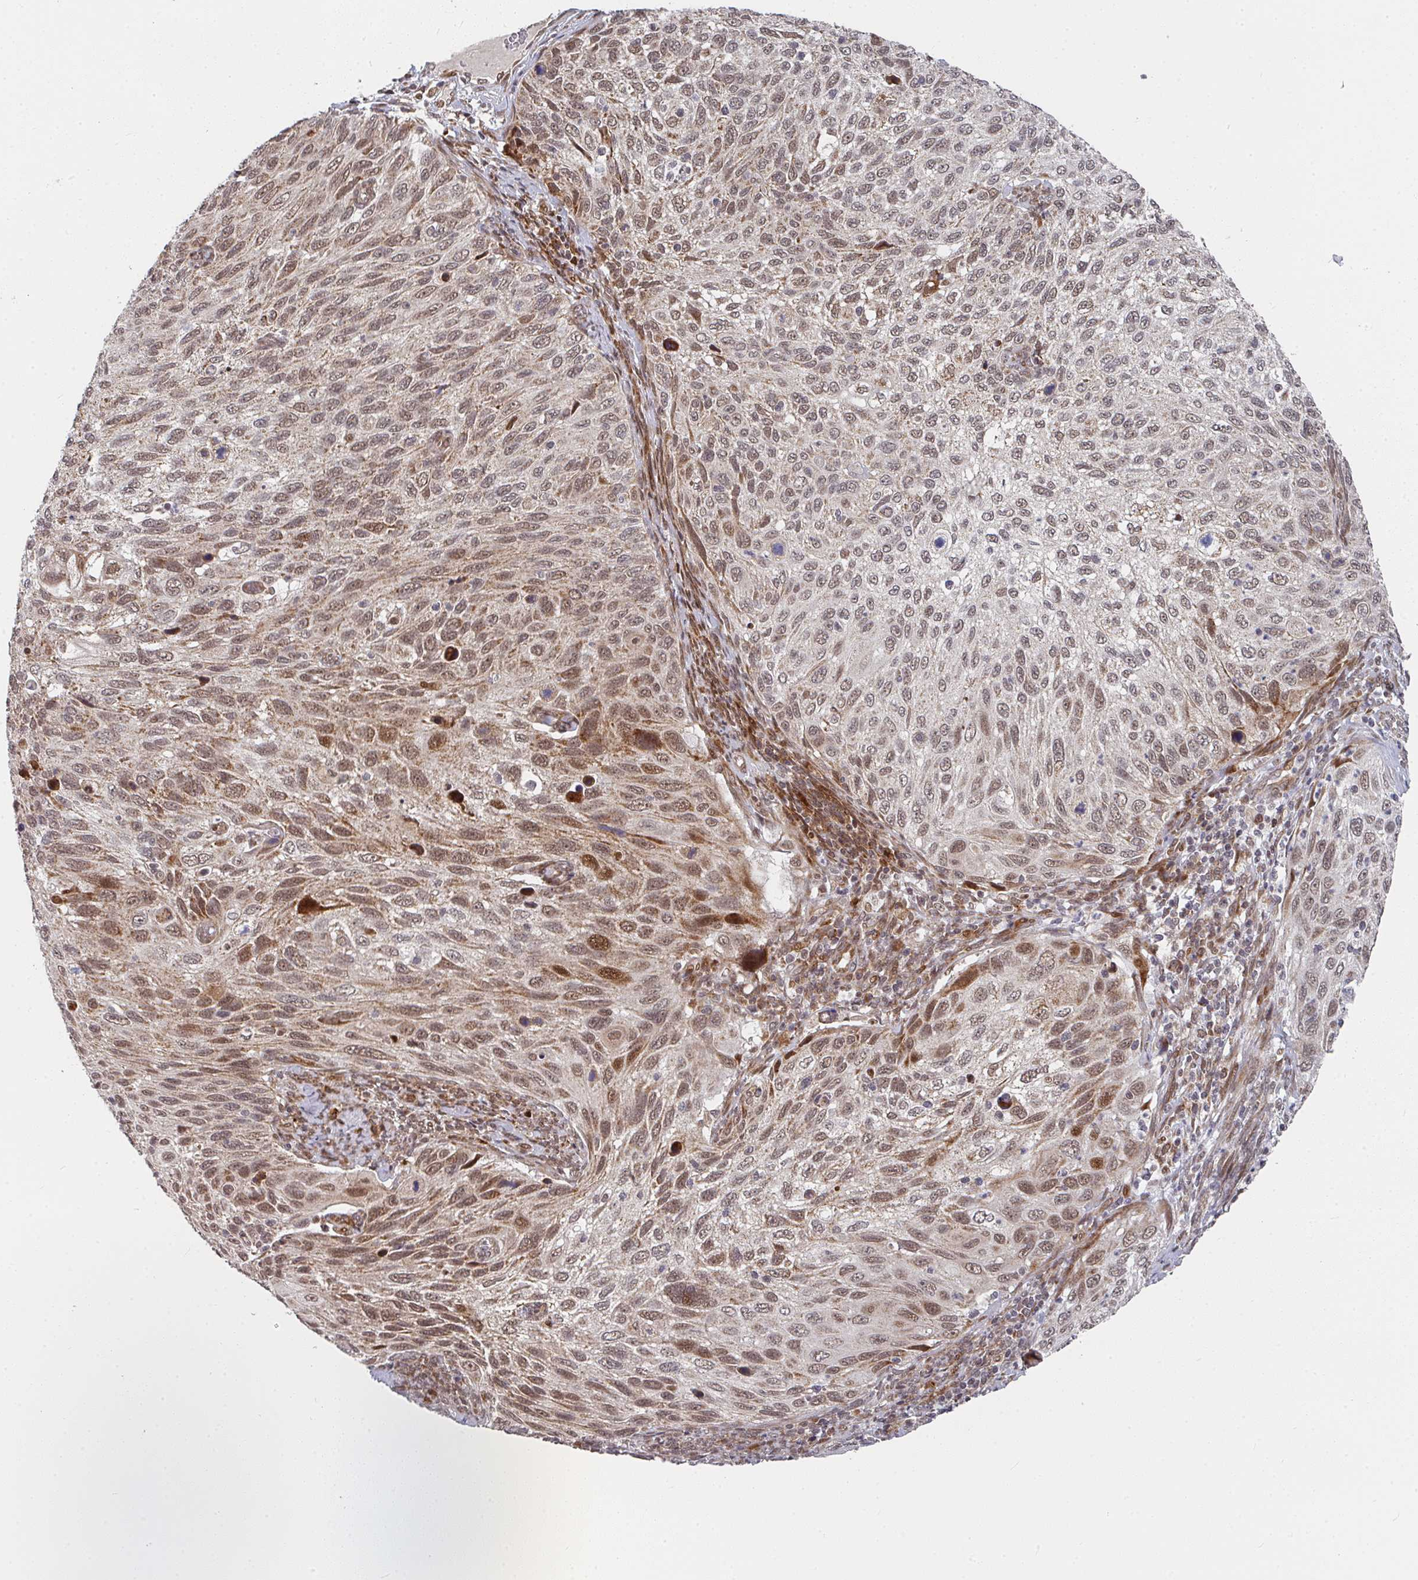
{"staining": {"intensity": "moderate", "quantity": ">75%", "location": "nuclear"}, "tissue": "cervical cancer", "cell_type": "Tumor cells", "image_type": "cancer", "snomed": [{"axis": "morphology", "description": "Squamous cell carcinoma, NOS"}, {"axis": "topography", "description": "Cervix"}], "caption": "Human squamous cell carcinoma (cervical) stained with a protein marker exhibits moderate staining in tumor cells.", "gene": "RBBP5", "patient": {"sex": "female", "age": 70}}